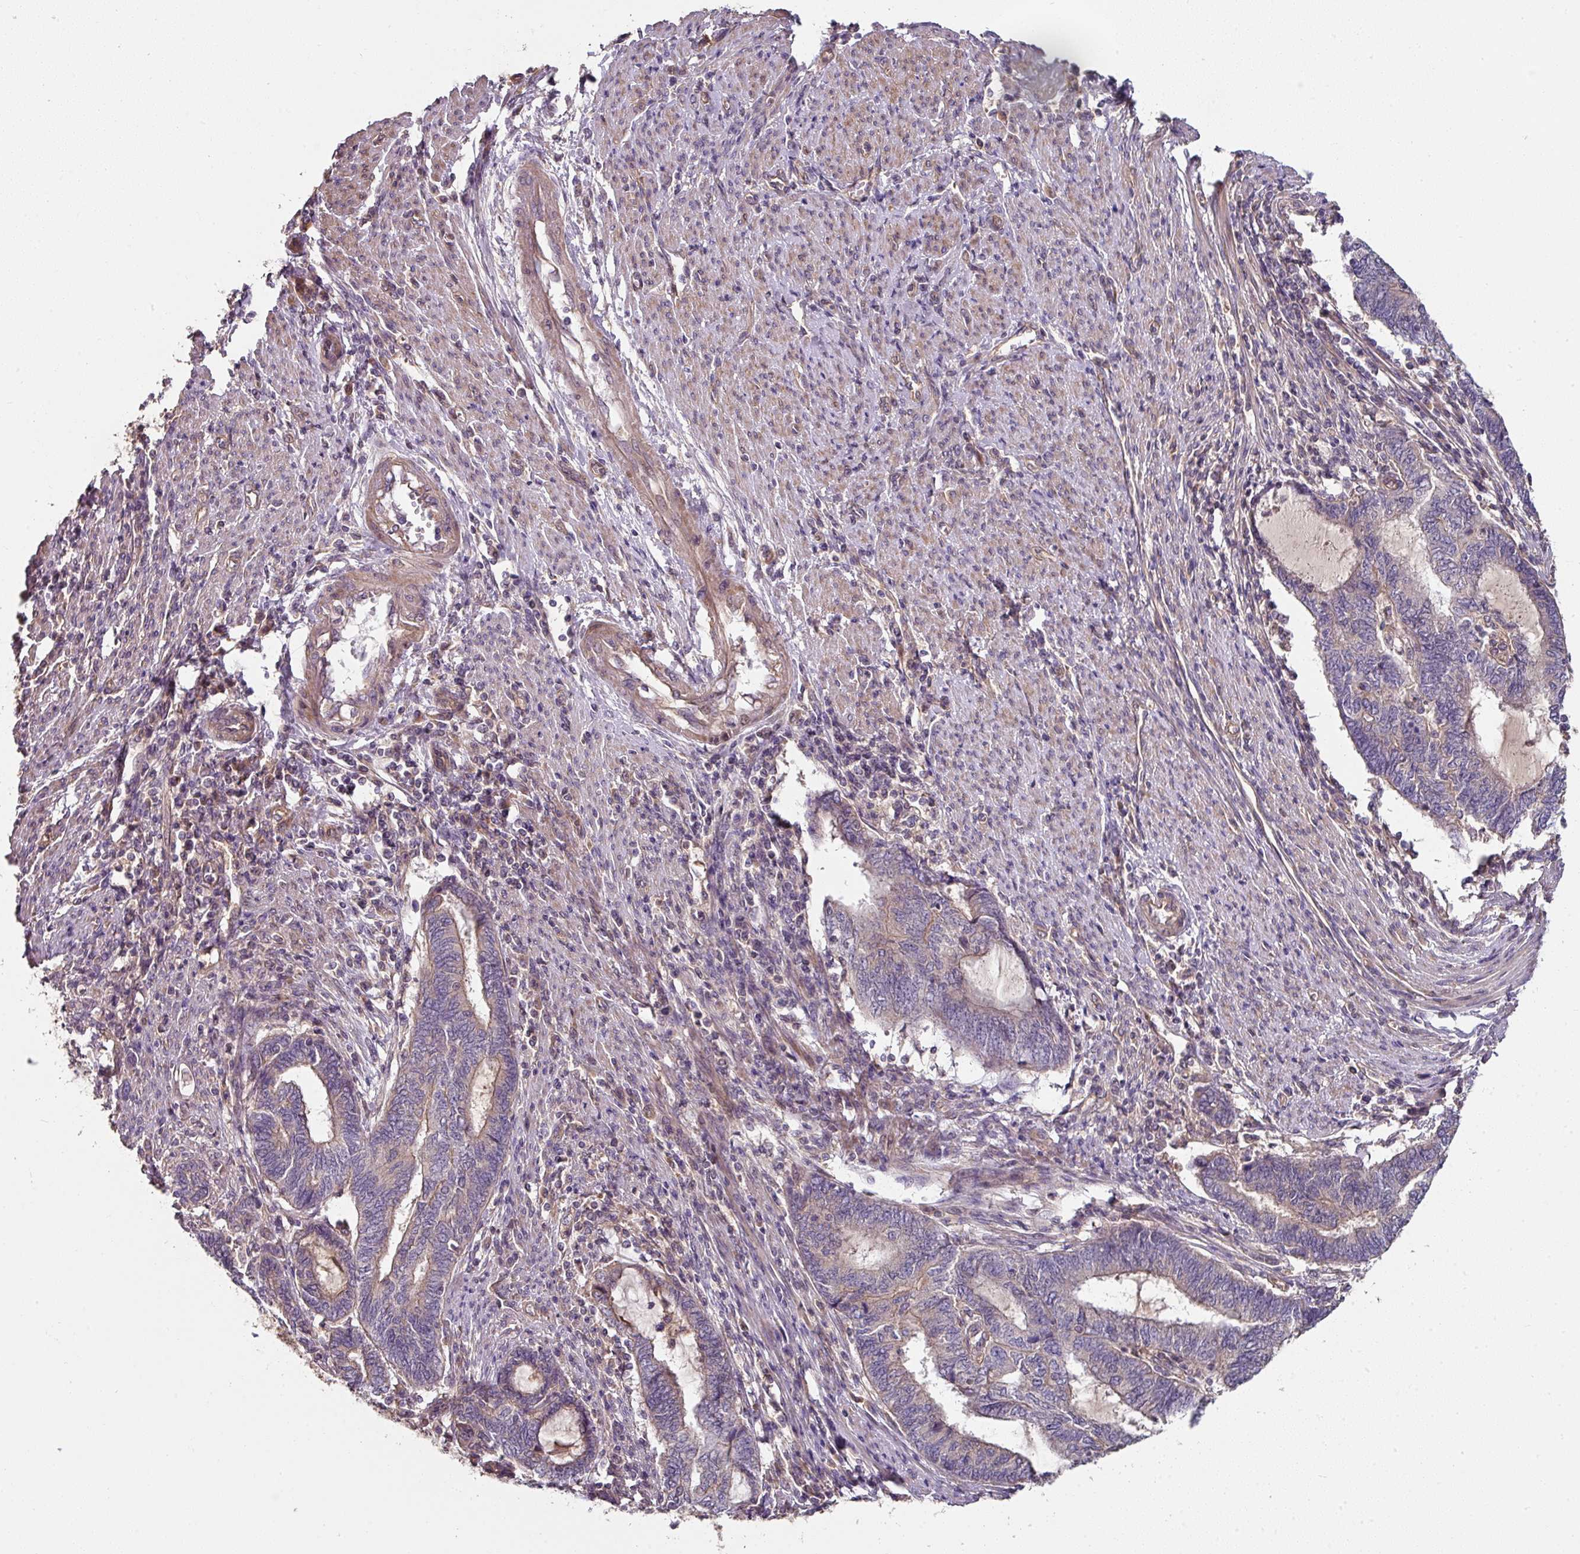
{"staining": {"intensity": "negative", "quantity": "none", "location": "none"}, "tissue": "endometrial cancer", "cell_type": "Tumor cells", "image_type": "cancer", "snomed": [{"axis": "morphology", "description": "Adenocarcinoma, NOS"}, {"axis": "topography", "description": "Uterus"}, {"axis": "topography", "description": "Endometrium"}], "caption": "IHC micrograph of human endometrial cancer (adenocarcinoma) stained for a protein (brown), which reveals no positivity in tumor cells.", "gene": "C4orf48", "patient": {"sex": "female", "age": 70}}